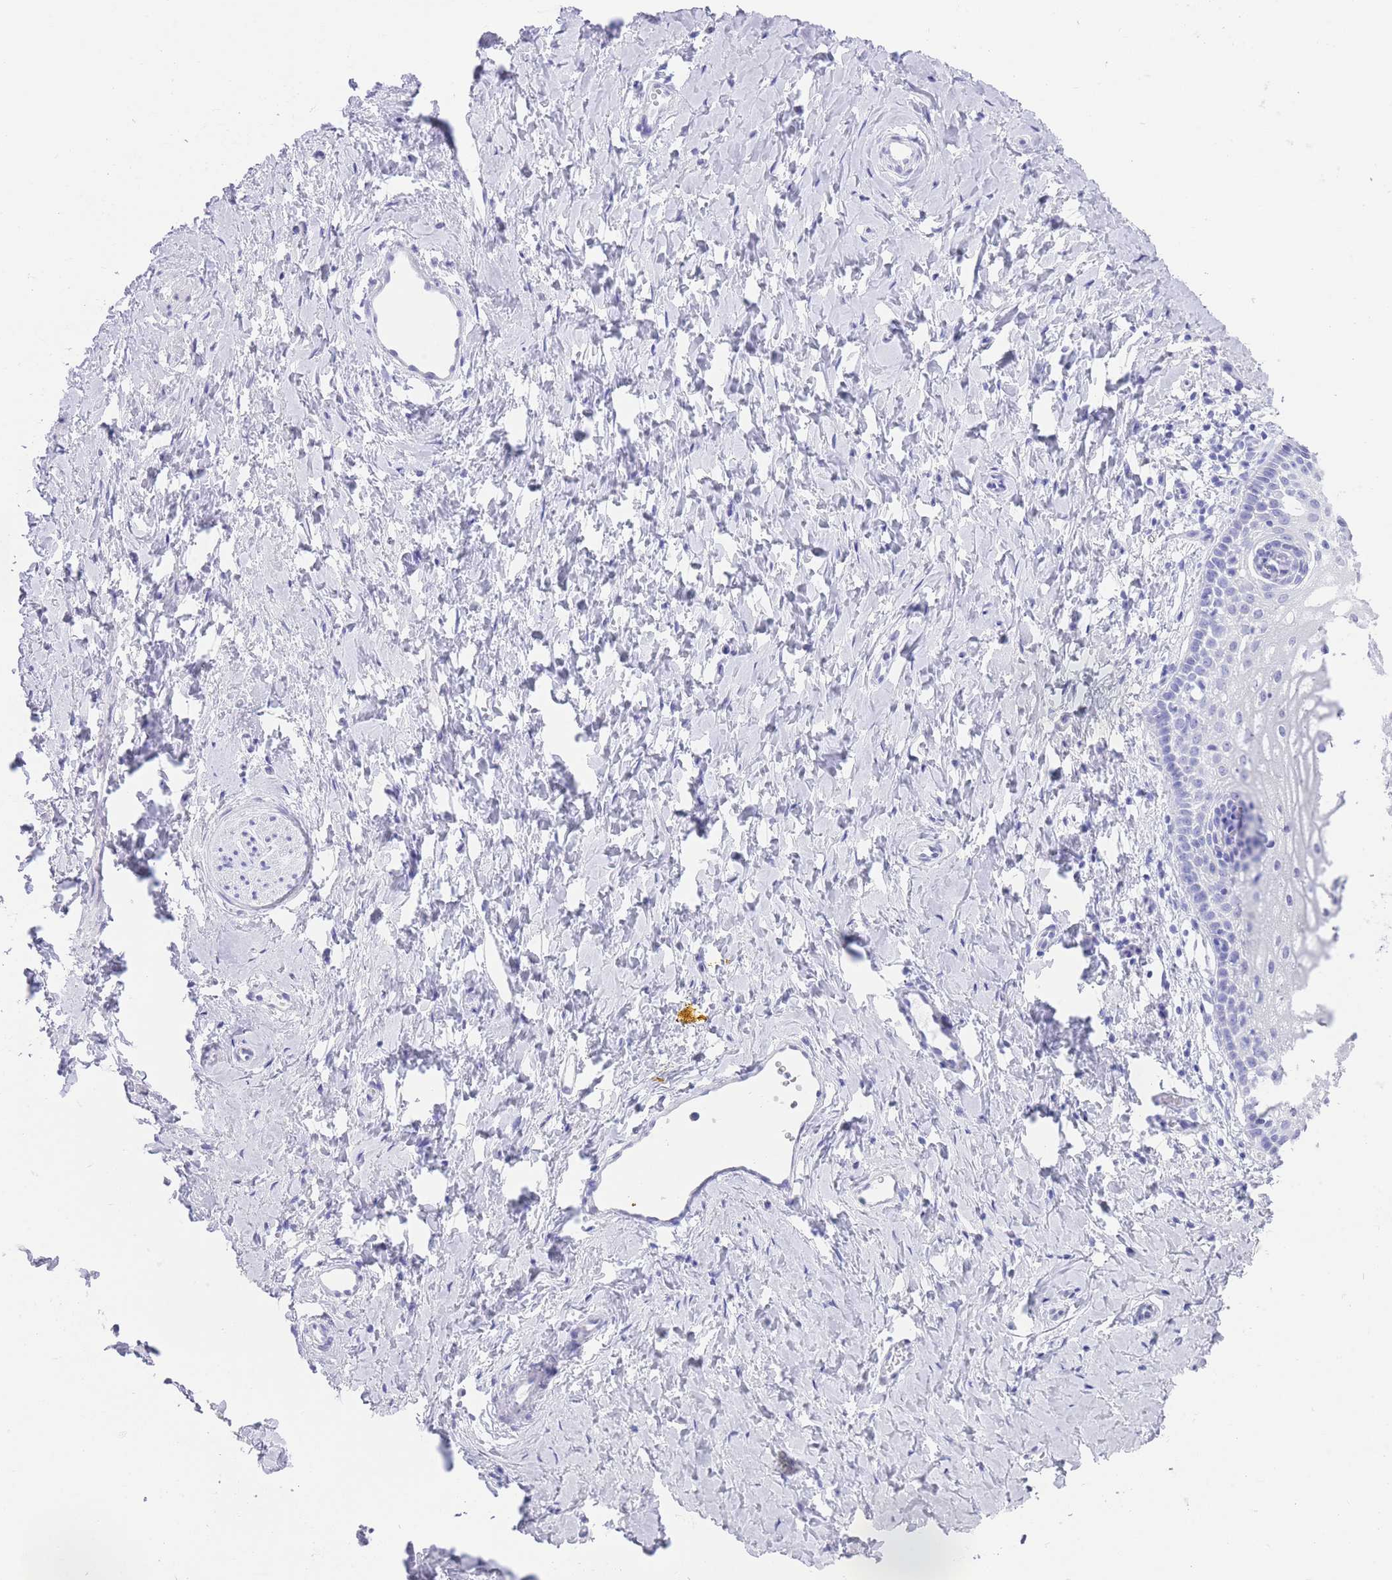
{"staining": {"intensity": "negative", "quantity": "none", "location": "none"}, "tissue": "vagina", "cell_type": "Squamous epithelial cells", "image_type": "normal", "snomed": [{"axis": "morphology", "description": "Normal tissue, NOS"}, {"axis": "topography", "description": "Vagina"}], "caption": "A photomicrograph of vagina stained for a protein displays no brown staining in squamous epithelial cells. The staining was performed using DAB to visualize the protein expression in brown, while the nuclei were stained in blue with hematoxylin (Magnification: 20x).", "gene": "ELOA2", "patient": {"sex": "female", "age": 56}}